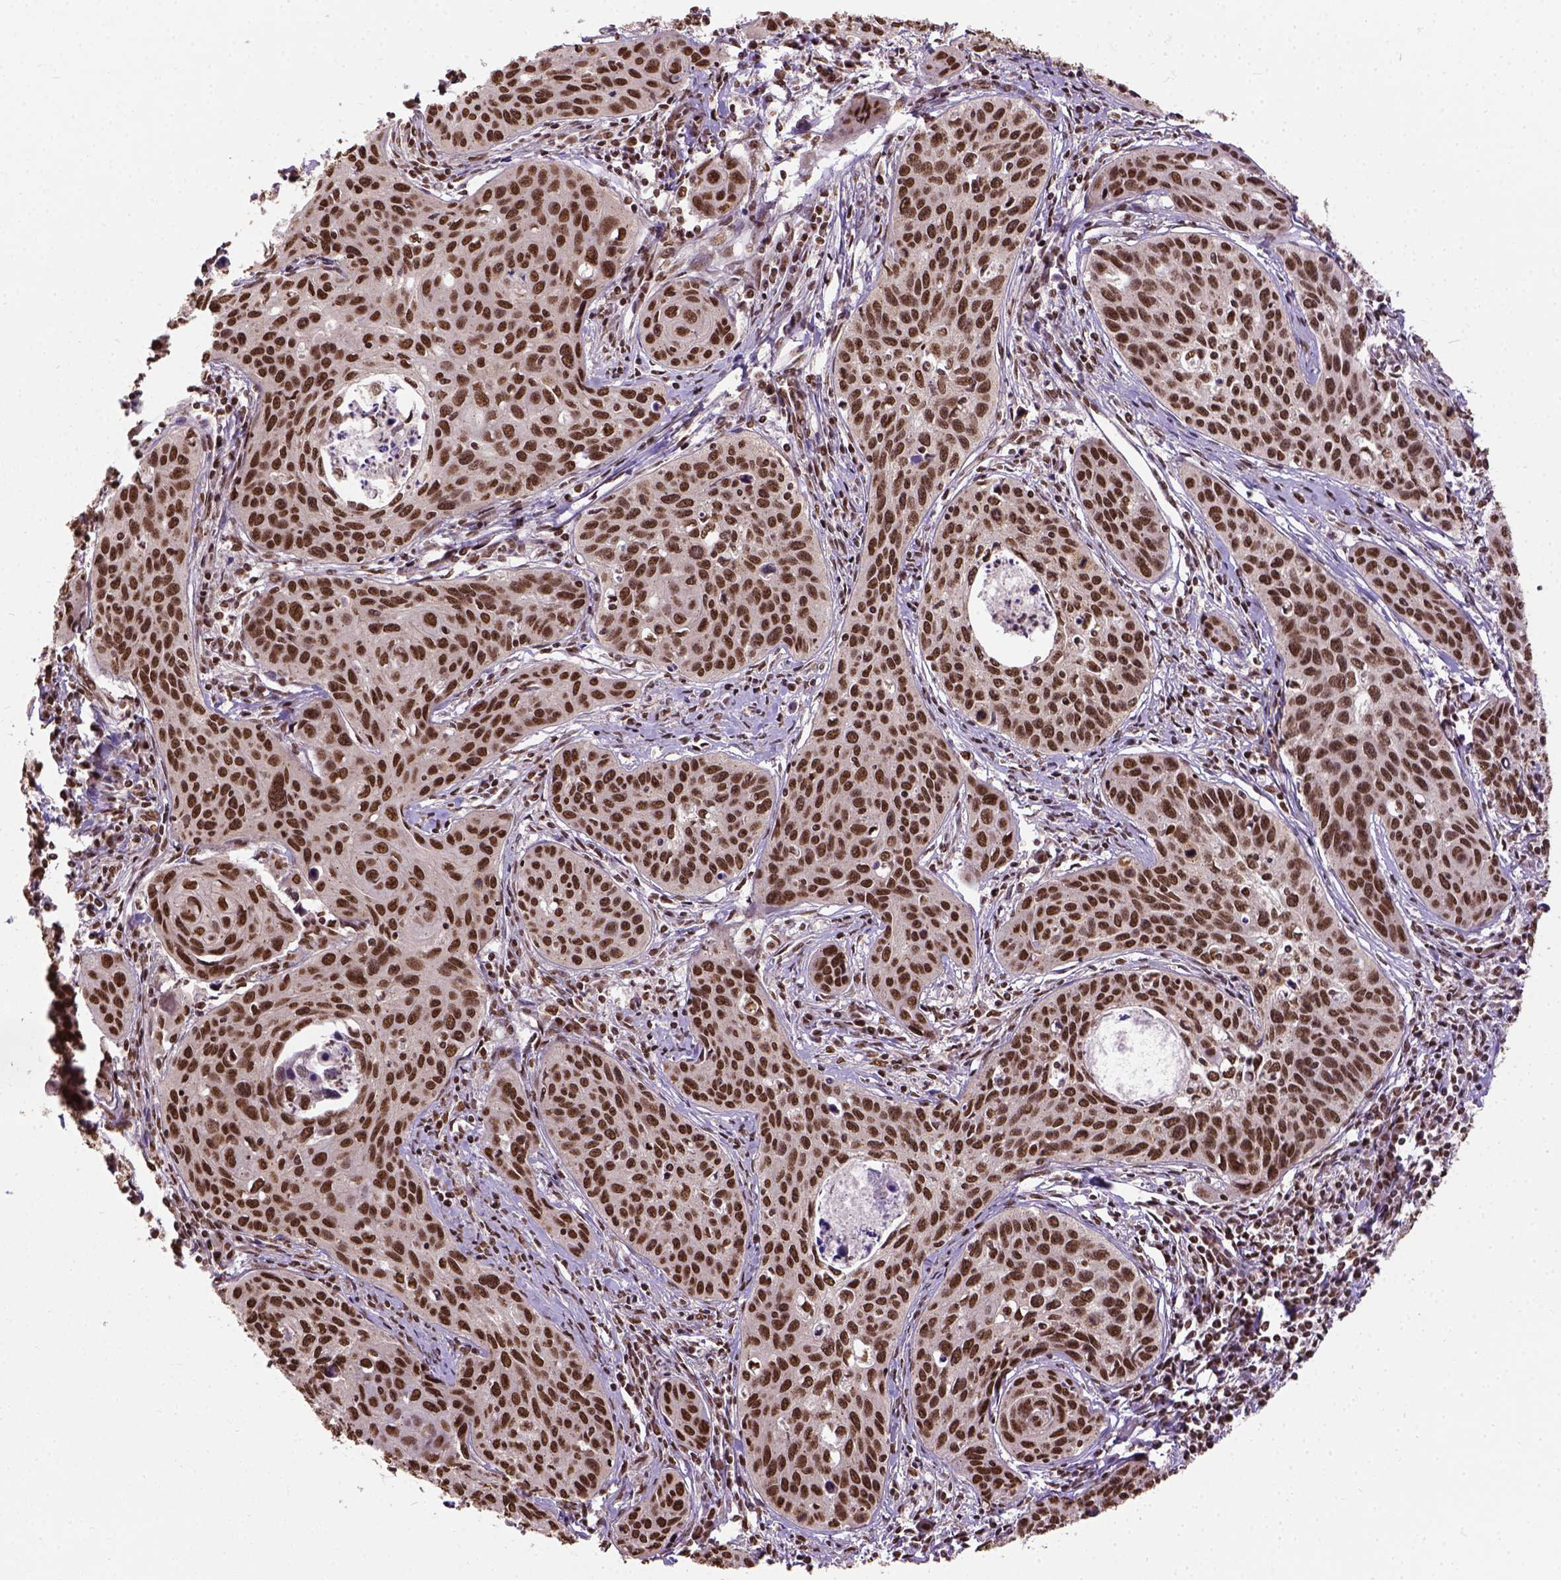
{"staining": {"intensity": "strong", "quantity": ">75%", "location": "nuclear"}, "tissue": "cervical cancer", "cell_type": "Tumor cells", "image_type": "cancer", "snomed": [{"axis": "morphology", "description": "Squamous cell carcinoma, NOS"}, {"axis": "topography", "description": "Cervix"}], "caption": "Approximately >75% of tumor cells in cervical cancer (squamous cell carcinoma) show strong nuclear protein staining as visualized by brown immunohistochemical staining.", "gene": "NACC1", "patient": {"sex": "female", "age": 31}}